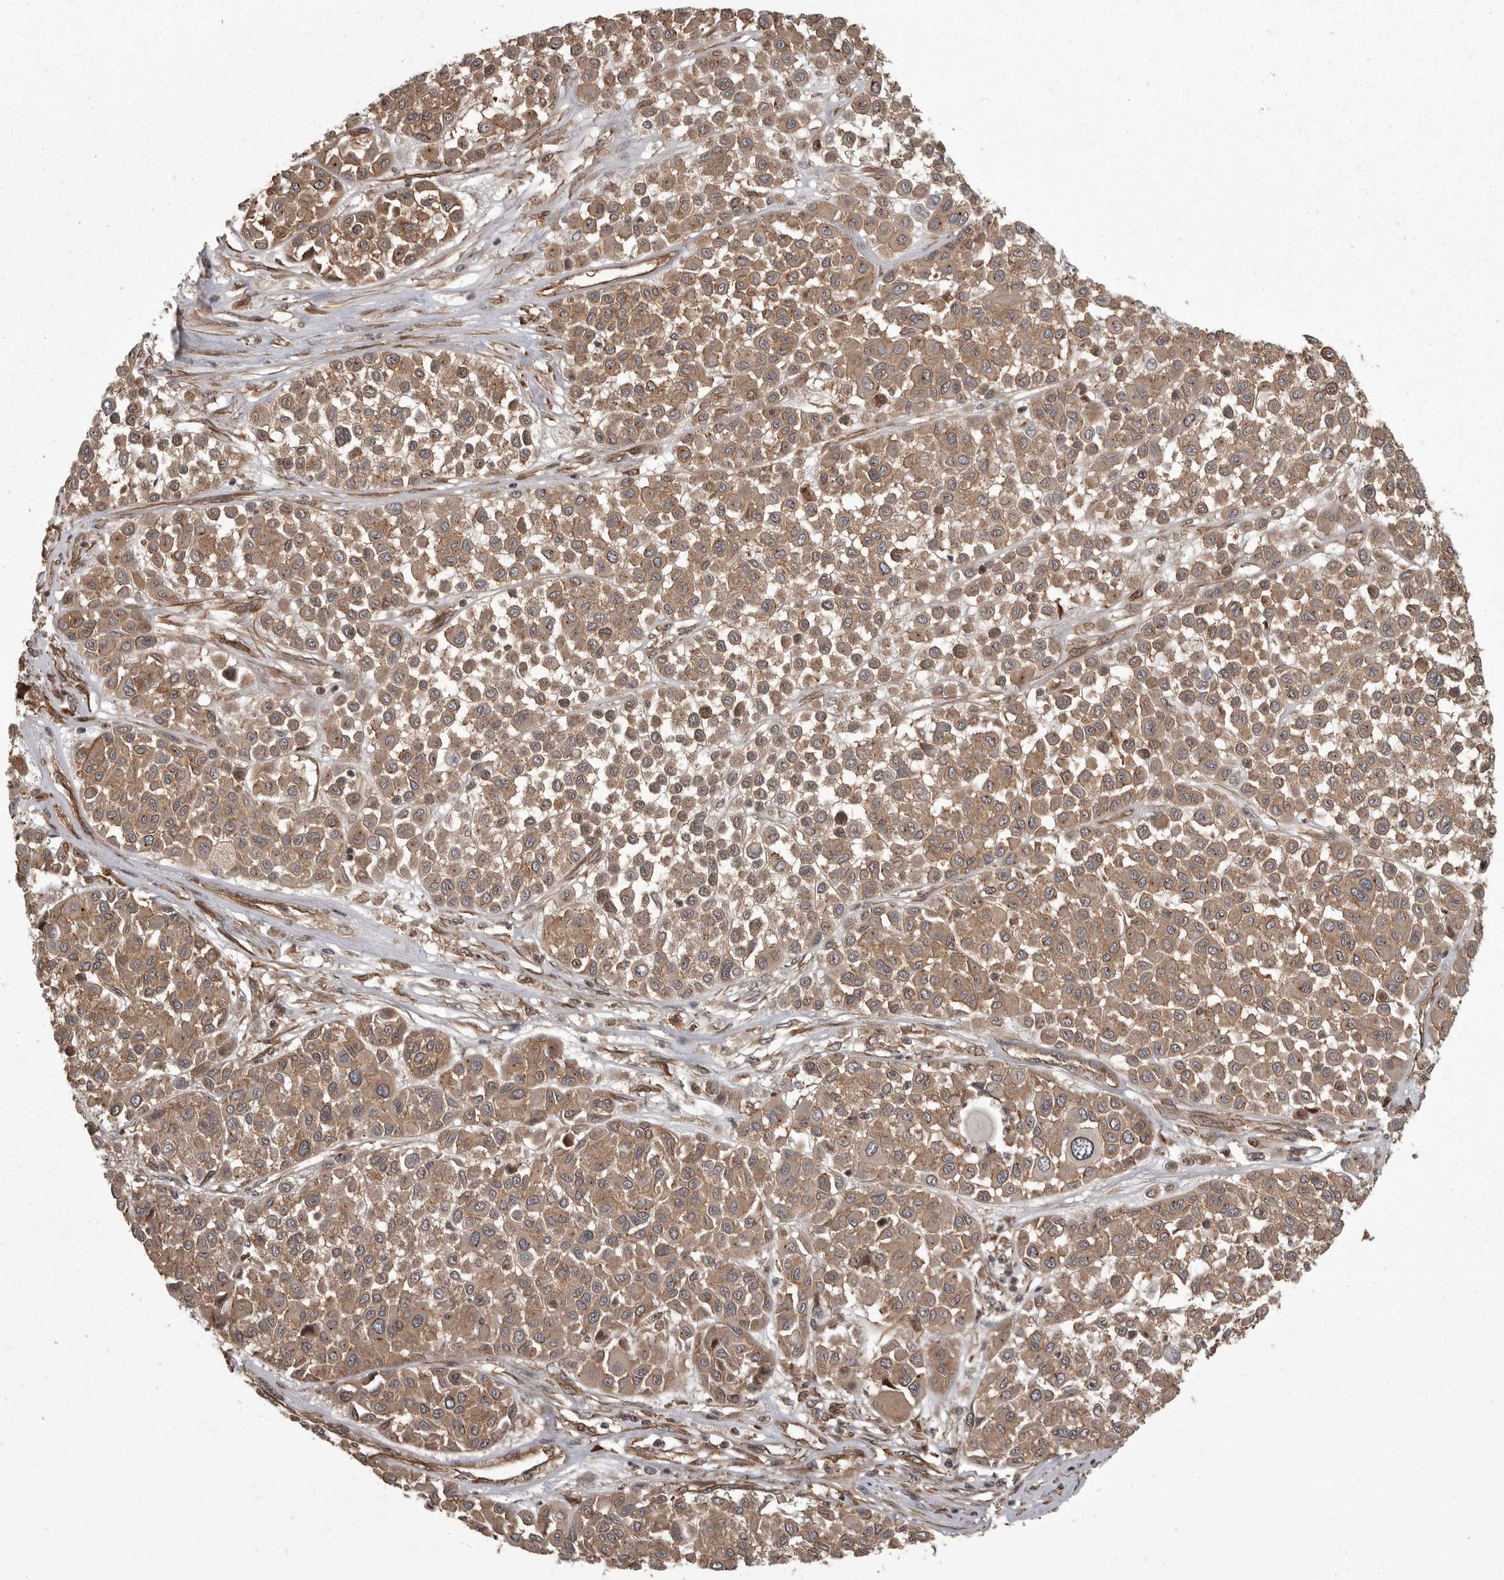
{"staining": {"intensity": "moderate", "quantity": ">75%", "location": "cytoplasmic/membranous"}, "tissue": "melanoma", "cell_type": "Tumor cells", "image_type": "cancer", "snomed": [{"axis": "morphology", "description": "Malignant melanoma, Metastatic site"}, {"axis": "topography", "description": "Soft tissue"}], "caption": "IHC (DAB (3,3'-diaminobenzidine)) staining of melanoma displays moderate cytoplasmic/membranous protein expression in about >75% of tumor cells. The staining was performed using DAB, with brown indicating positive protein expression. Nuclei are stained blue with hematoxylin.", "gene": "DNAJC8", "patient": {"sex": "male", "age": 41}}